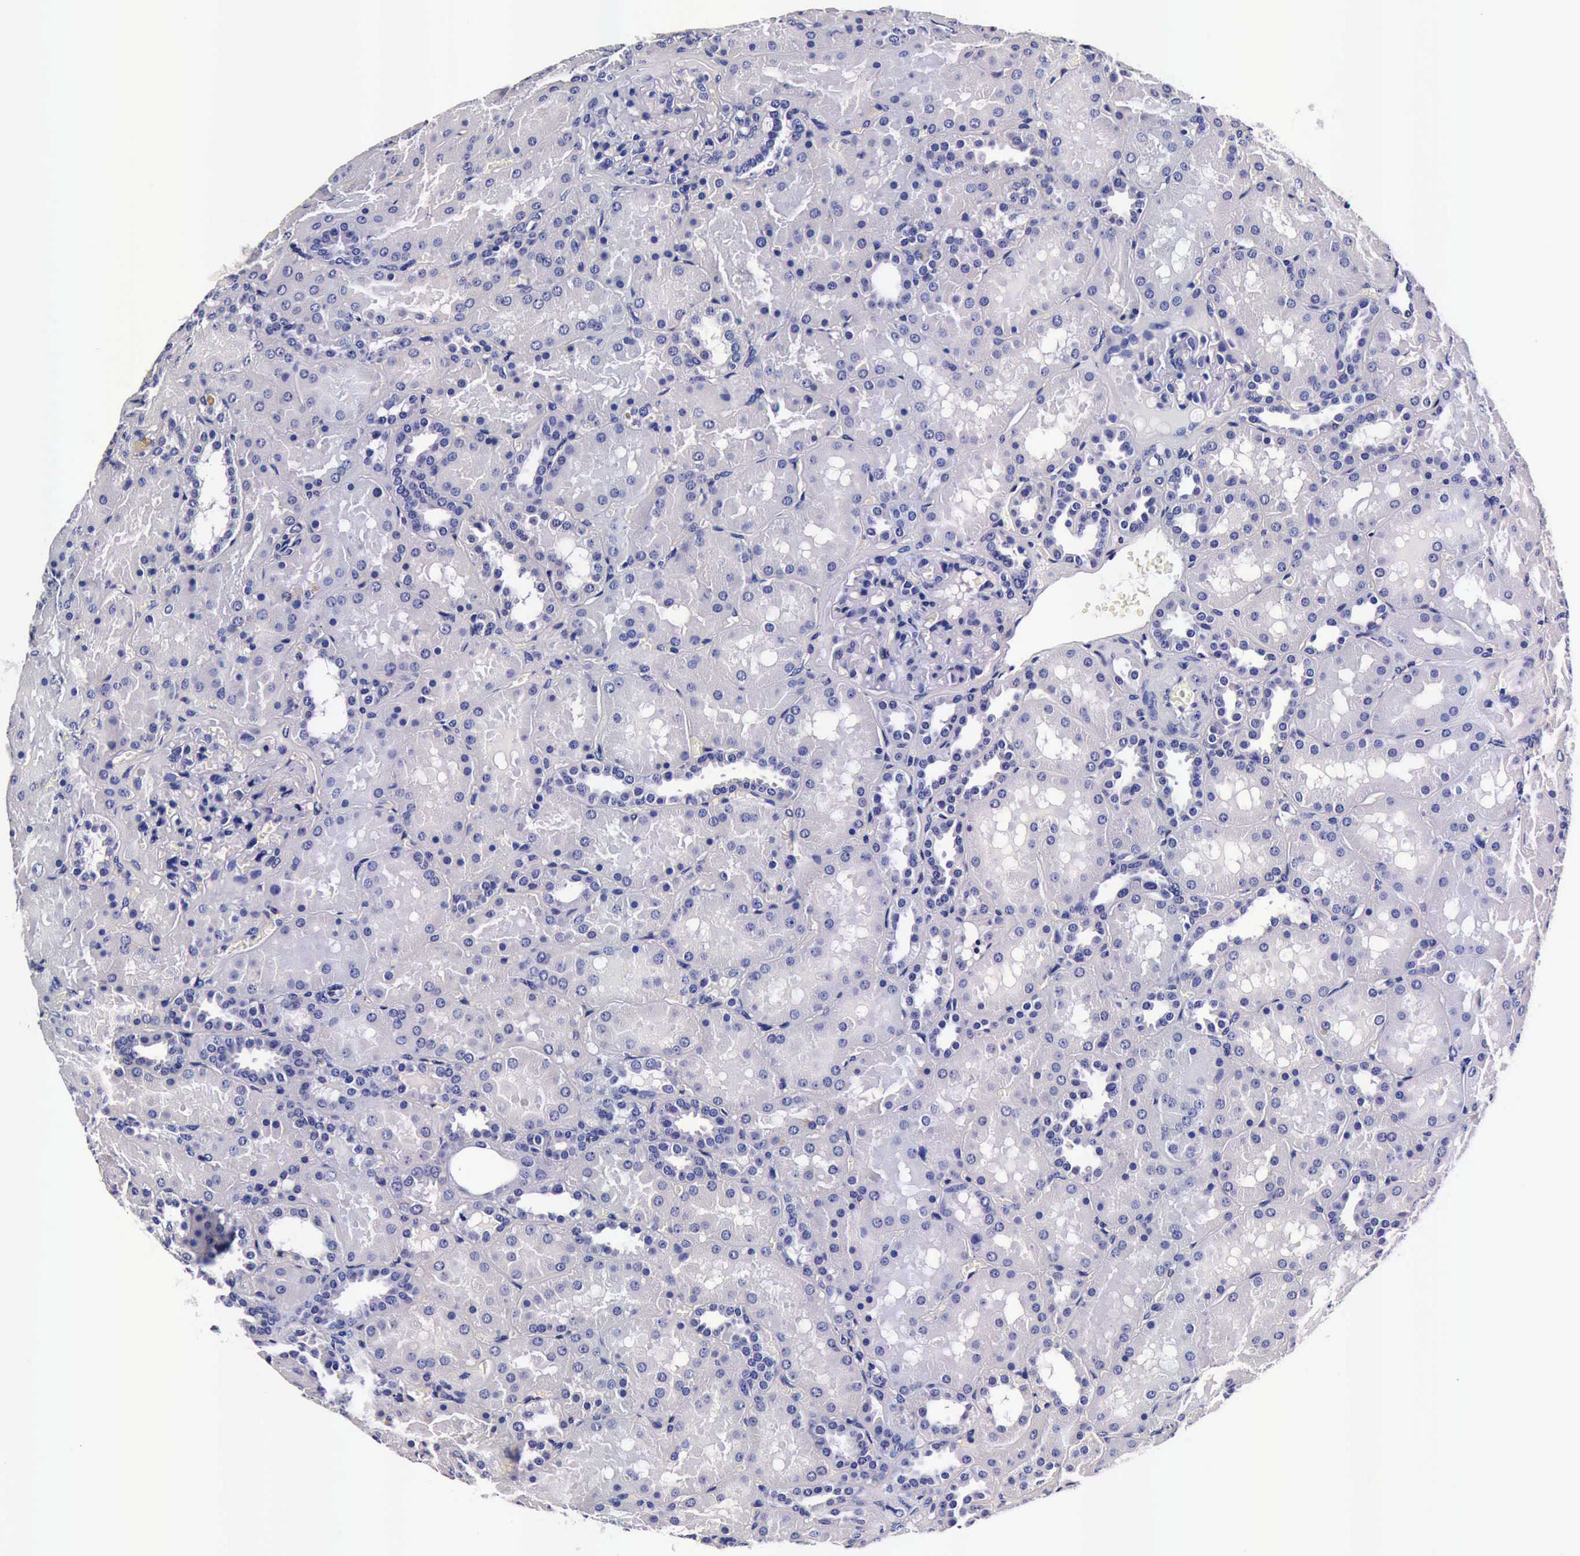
{"staining": {"intensity": "negative", "quantity": "none", "location": "none"}, "tissue": "kidney", "cell_type": "Cells in glomeruli", "image_type": "normal", "snomed": [{"axis": "morphology", "description": "Normal tissue, NOS"}, {"axis": "topography", "description": "Kidney"}], "caption": "Immunohistochemistry photomicrograph of normal human kidney stained for a protein (brown), which exhibits no positivity in cells in glomeruli. Brightfield microscopy of IHC stained with DAB (3,3'-diaminobenzidine) (brown) and hematoxylin (blue), captured at high magnification.", "gene": "IAPP", "patient": {"sex": "female", "age": 52}}